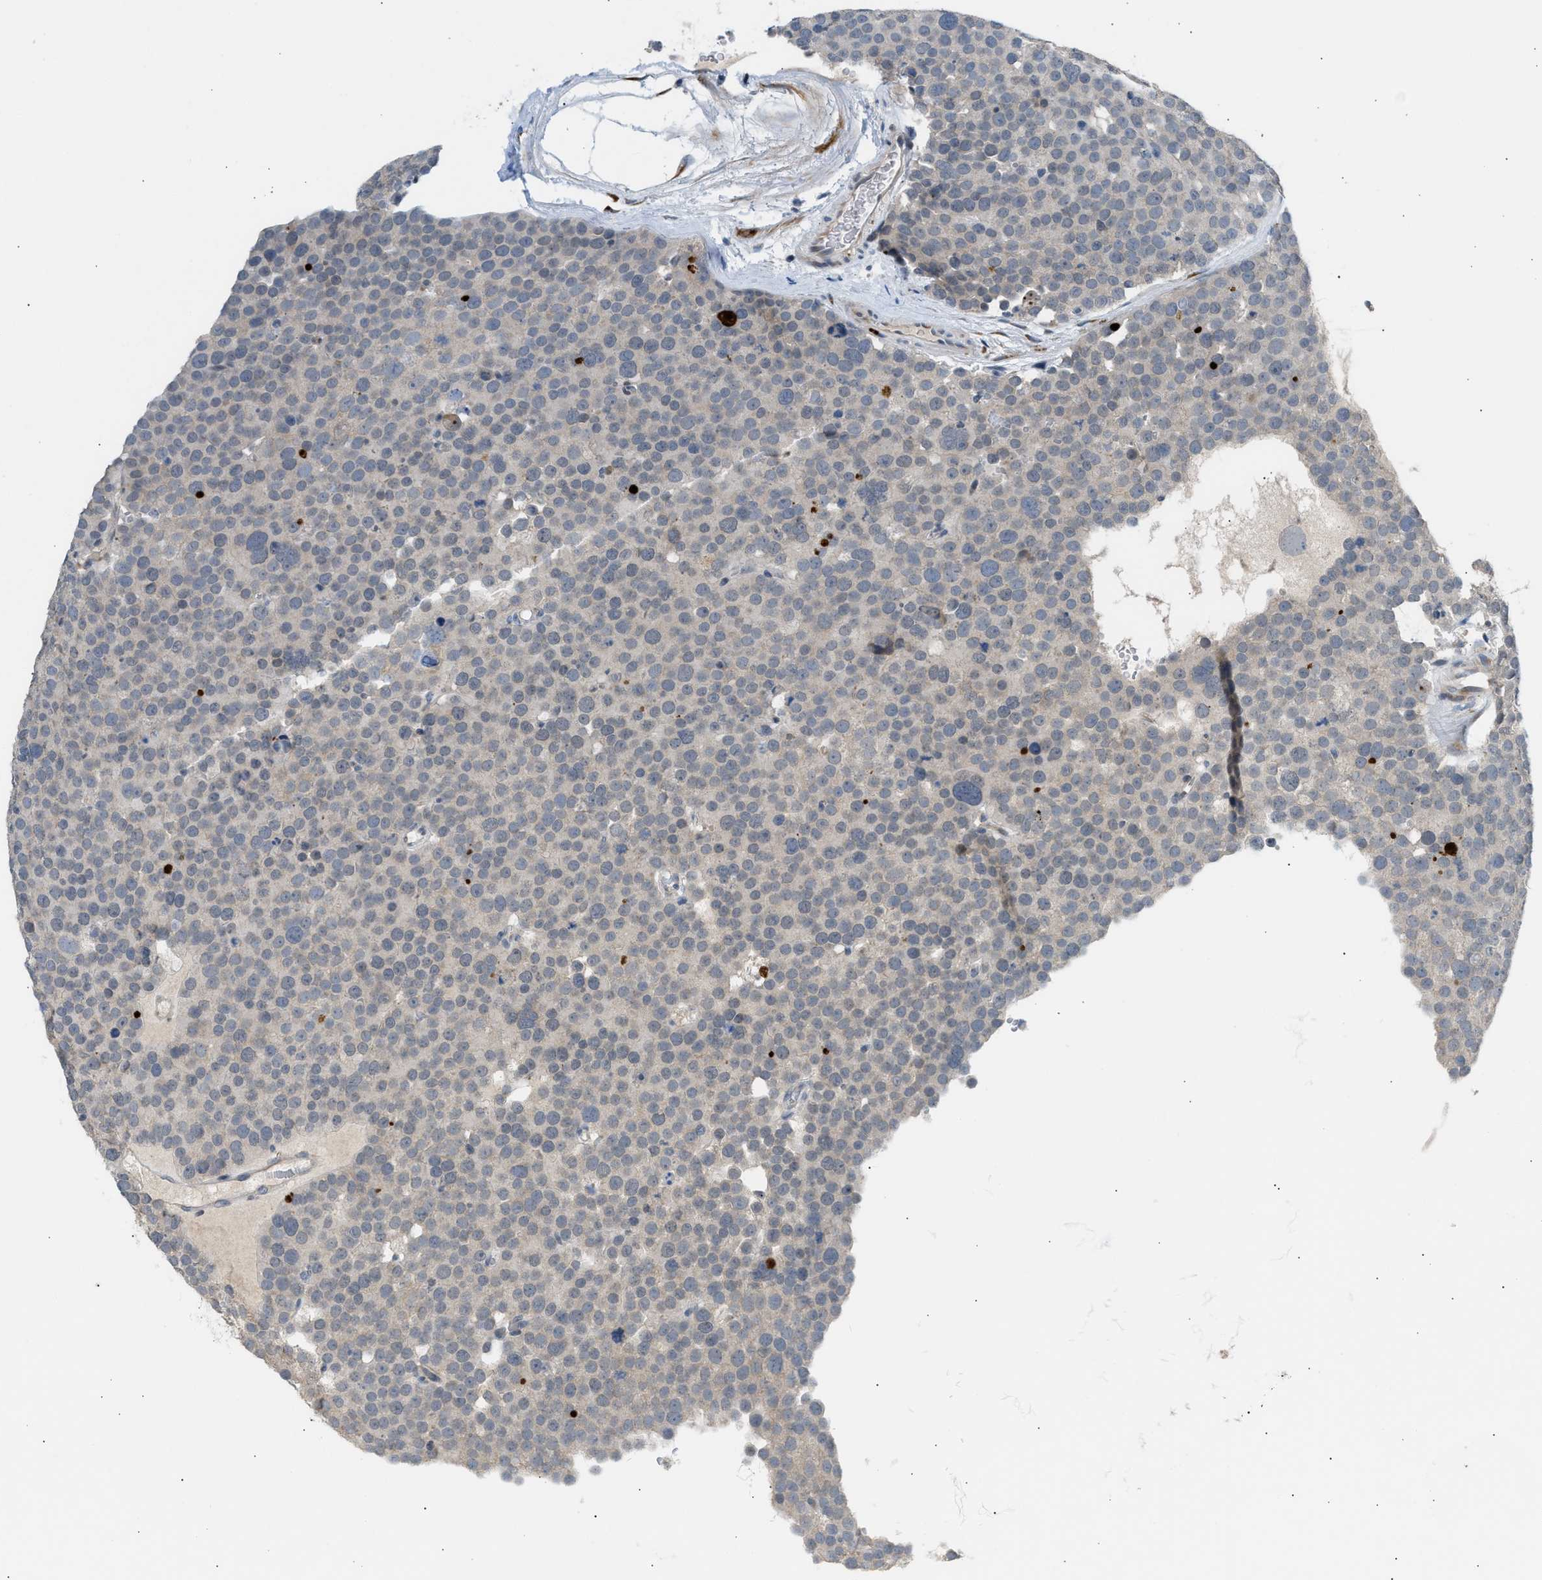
{"staining": {"intensity": "weak", "quantity": "<25%", "location": "cytoplasmic/membranous"}, "tissue": "testis cancer", "cell_type": "Tumor cells", "image_type": "cancer", "snomed": [{"axis": "morphology", "description": "Seminoma, NOS"}, {"axis": "topography", "description": "Testis"}], "caption": "Immunohistochemistry (IHC) micrograph of neoplastic tissue: seminoma (testis) stained with DAB reveals no significant protein staining in tumor cells. (DAB (3,3'-diaminobenzidine) immunohistochemistry with hematoxylin counter stain).", "gene": "KCNC2", "patient": {"sex": "male", "age": 71}}